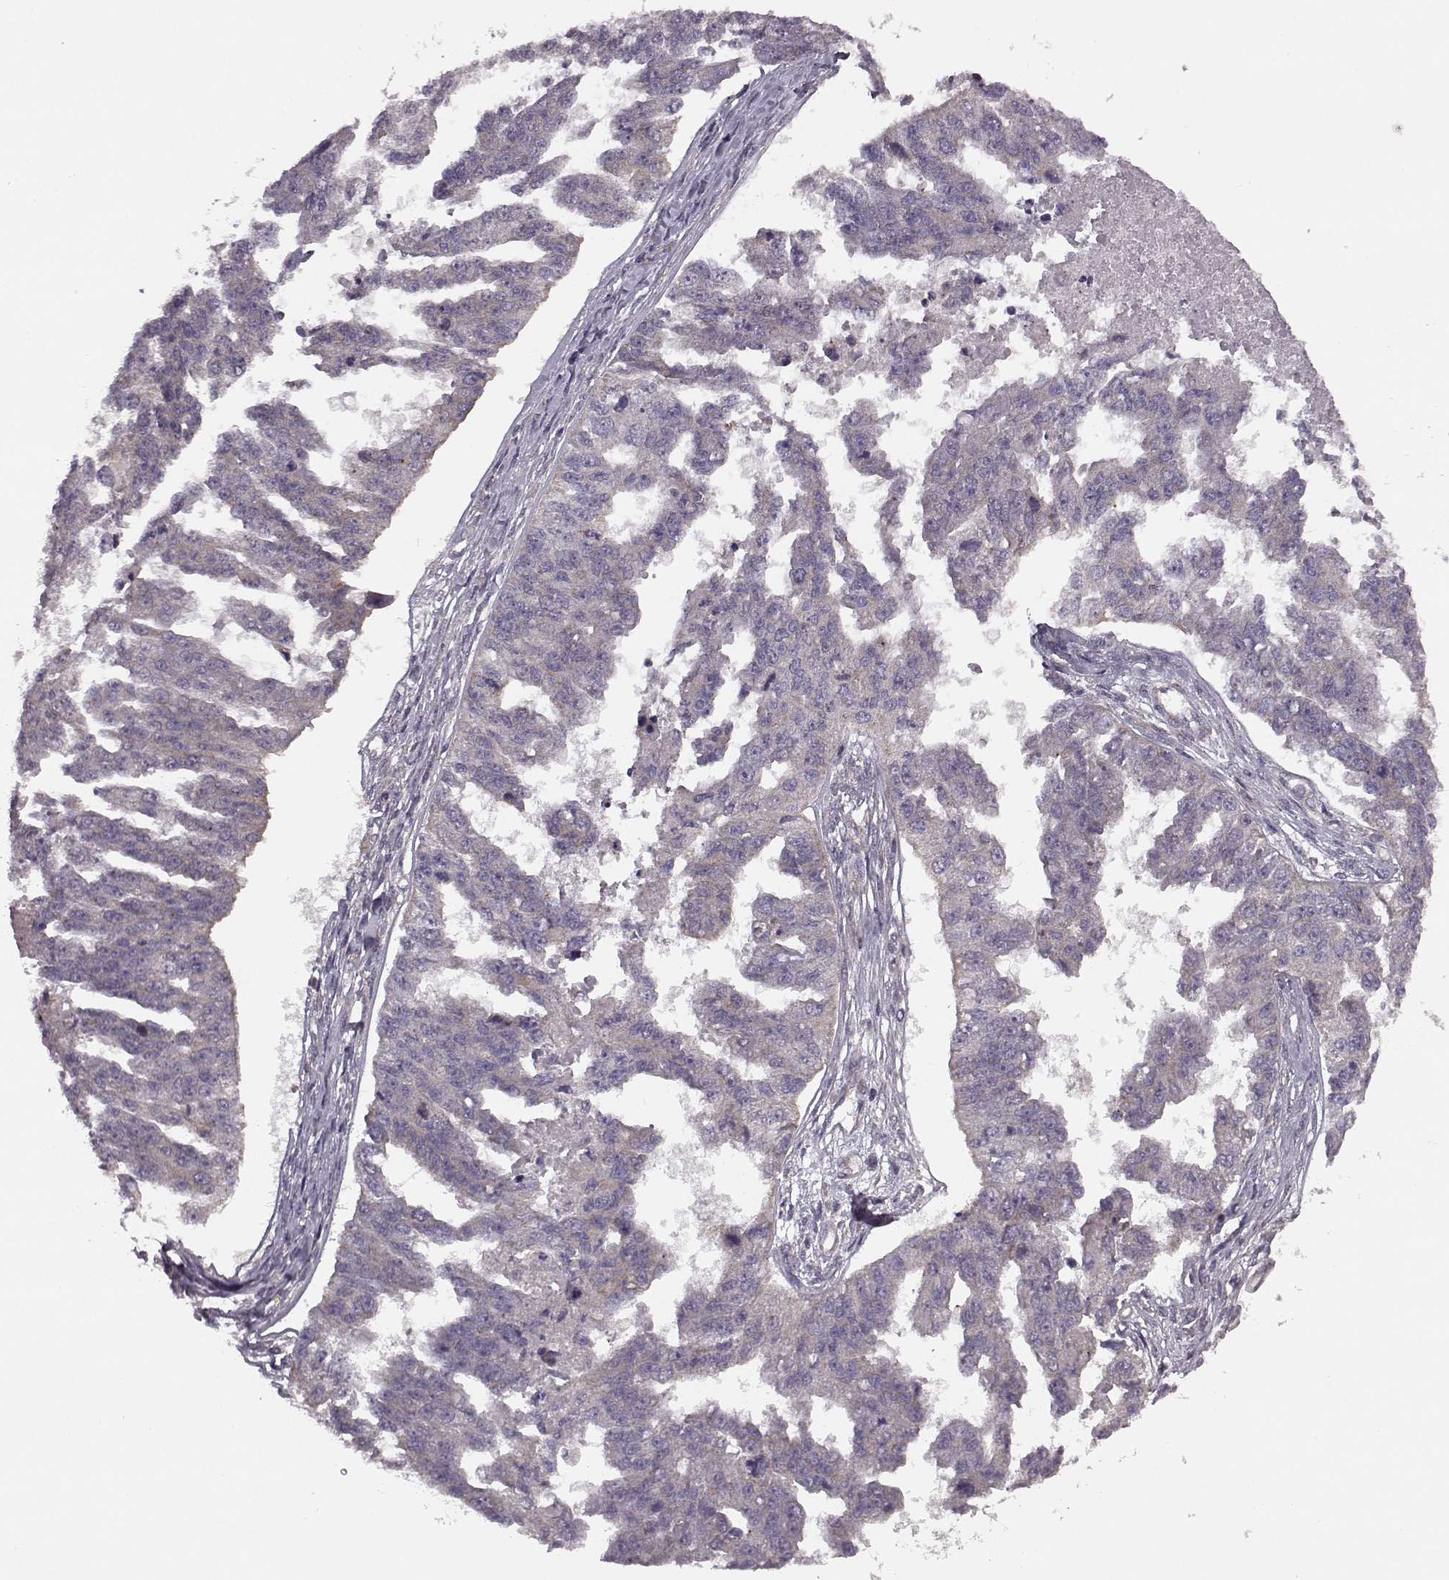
{"staining": {"intensity": "negative", "quantity": "none", "location": "none"}, "tissue": "ovarian cancer", "cell_type": "Tumor cells", "image_type": "cancer", "snomed": [{"axis": "morphology", "description": "Cystadenocarcinoma, serous, NOS"}, {"axis": "topography", "description": "Ovary"}], "caption": "IHC of ovarian serous cystadenocarcinoma shows no positivity in tumor cells.", "gene": "FNIP2", "patient": {"sex": "female", "age": 58}}